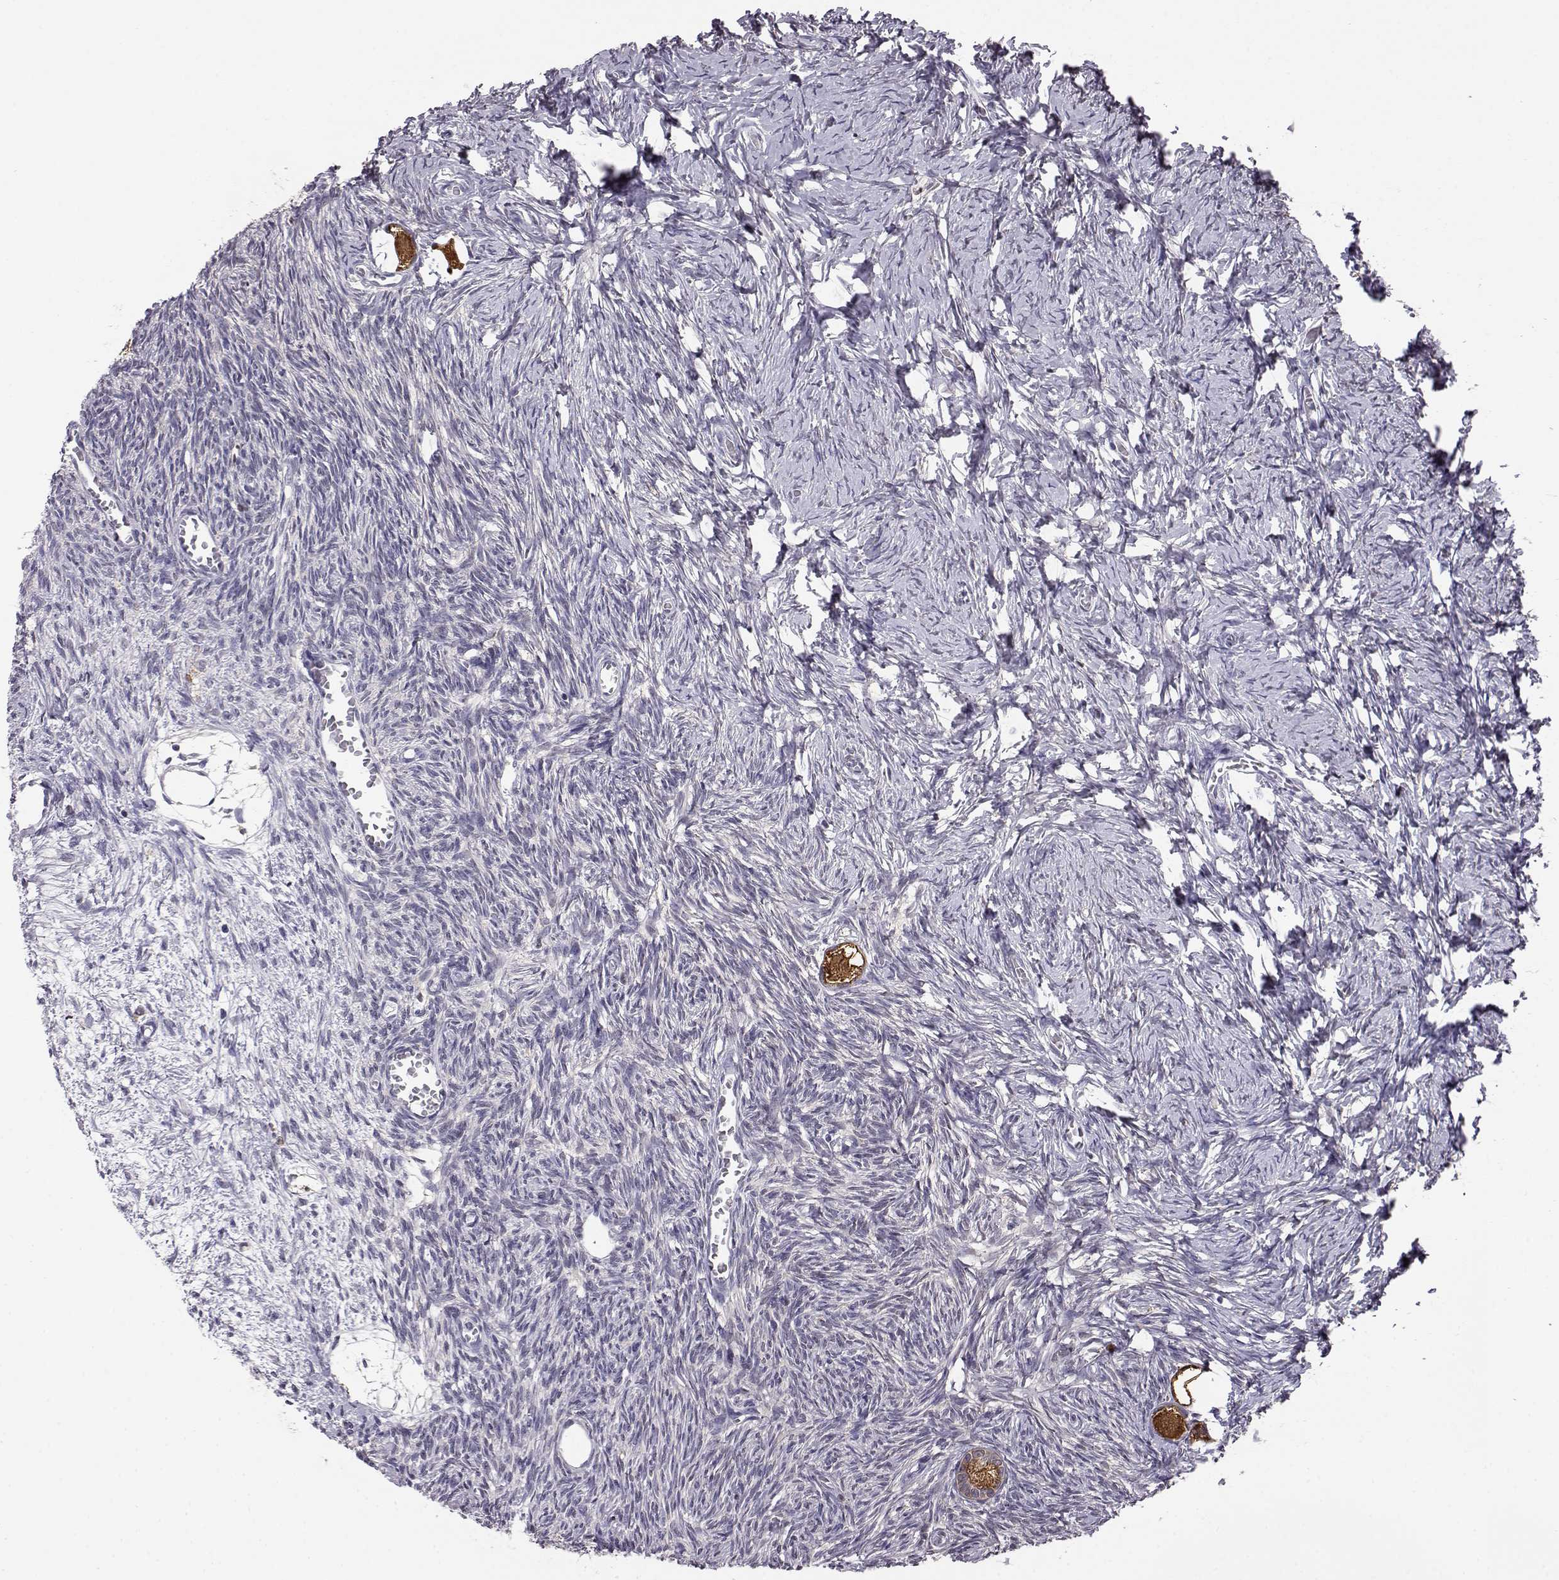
{"staining": {"intensity": "strong", "quantity": "25%-75%", "location": "cytoplasmic/membranous"}, "tissue": "ovary", "cell_type": "Follicle cells", "image_type": "normal", "snomed": [{"axis": "morphology", "description": "Normal tissue, NOS"}, {"axis": "topography", "description": "Ovary"}], "caption": "Immunohistochemistry (IHC) of unremarkable human ovary displays high levels of strong cytoplasmic/membranous positivity in approximately 25%-75% of follicle cells. The protein of interest is stained brown, and the nuclei are stained in blue (DAB (3,3'-diaminobenzidine) IHC with brightfield microscopy, high magnification).", "gene": "AKR1B1", "patient": {"sex": "female", "age": 27}}